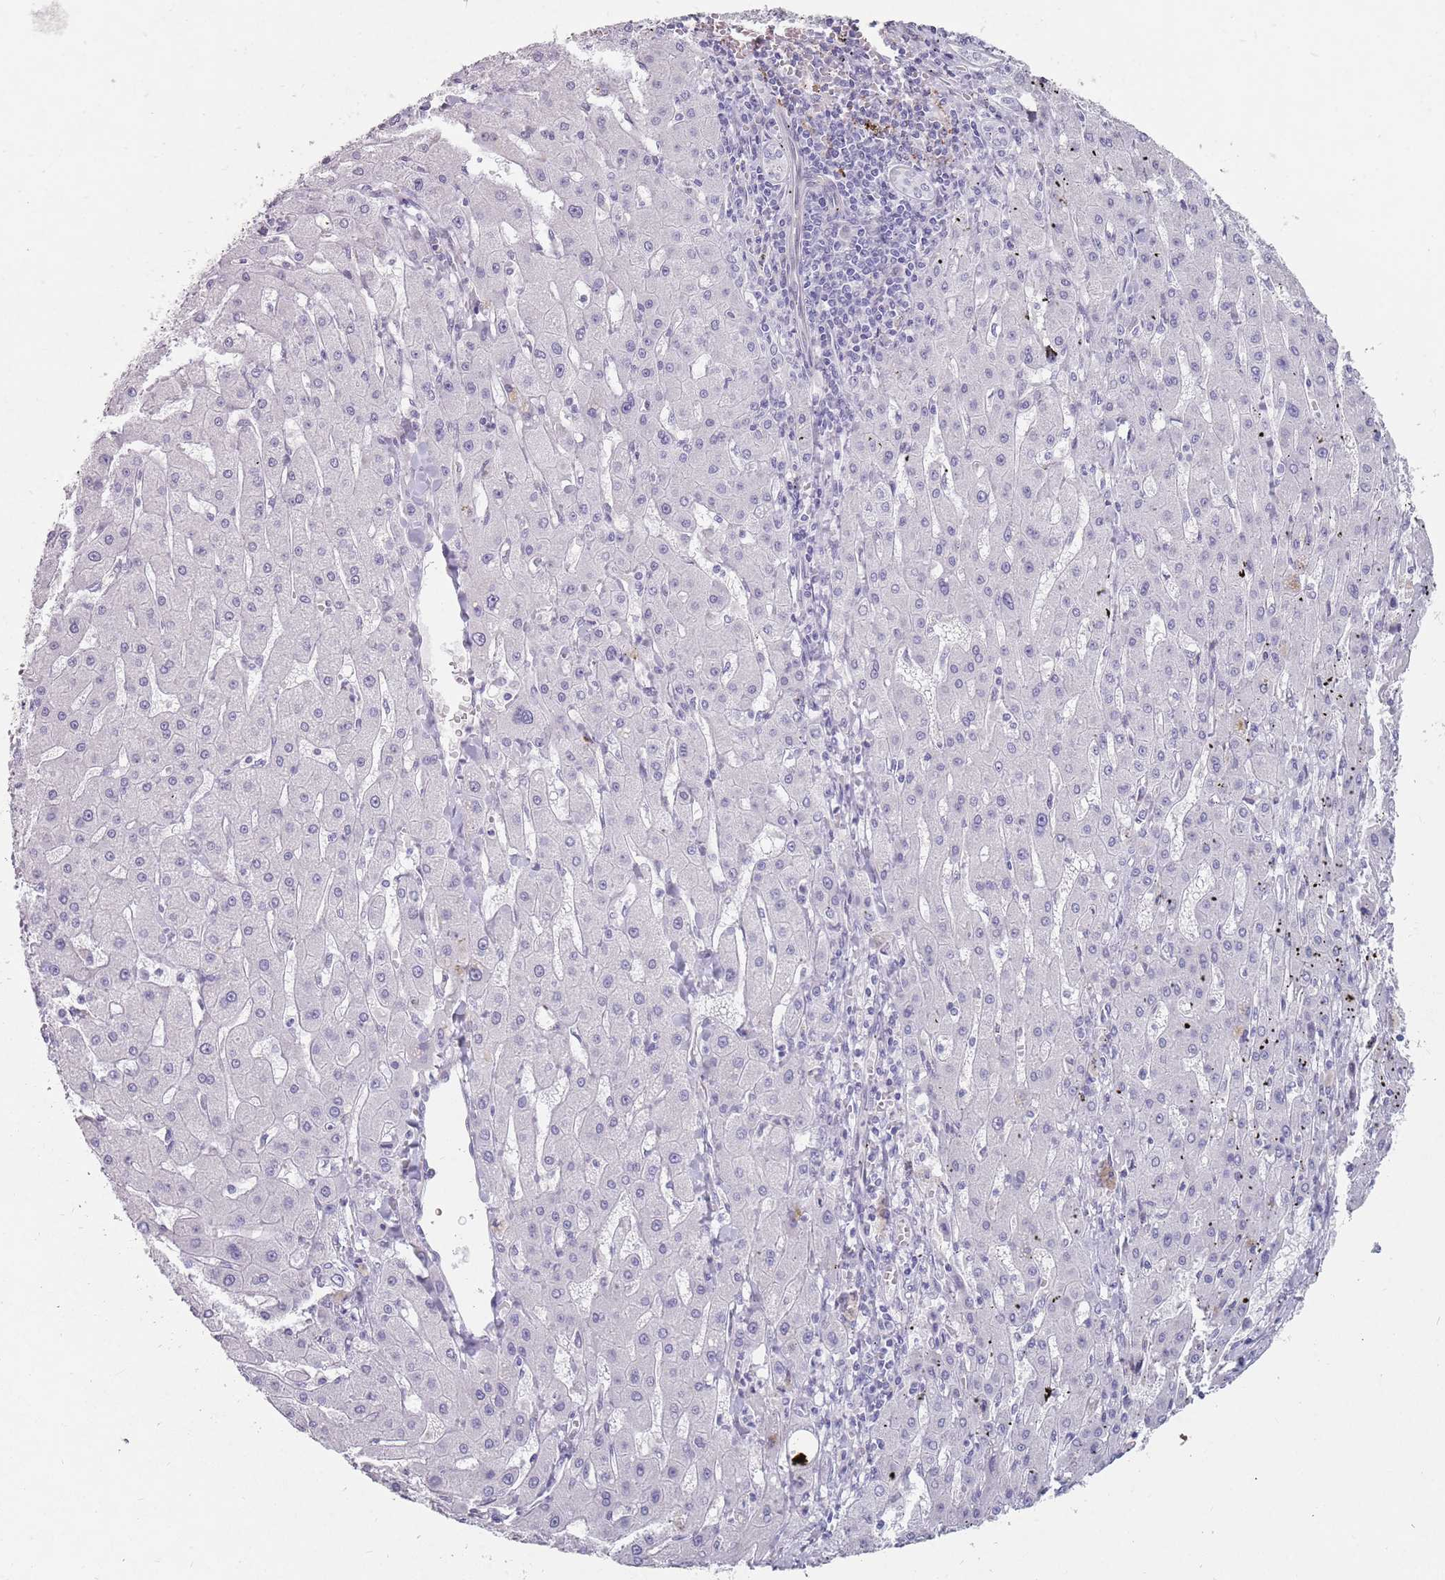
{"staining": {"intensity": "negative", "quantity": "none", "location": "none"}, "tissue": "liver cancer", "cell_type": "Tumor cells", "image_type": "cancer", "snomed": [{"axis": "morphology", "description": "Carcinoma, Hepatocellular, NOS"}, {"axis": "topography", "description": "Liver"}], "caption": "Tumor cells are negative for protein expression in human liver cancer (hepatocellular carcinoma).", "gene": "DDX4", "patient": {"sex": "male", "age": 72}}